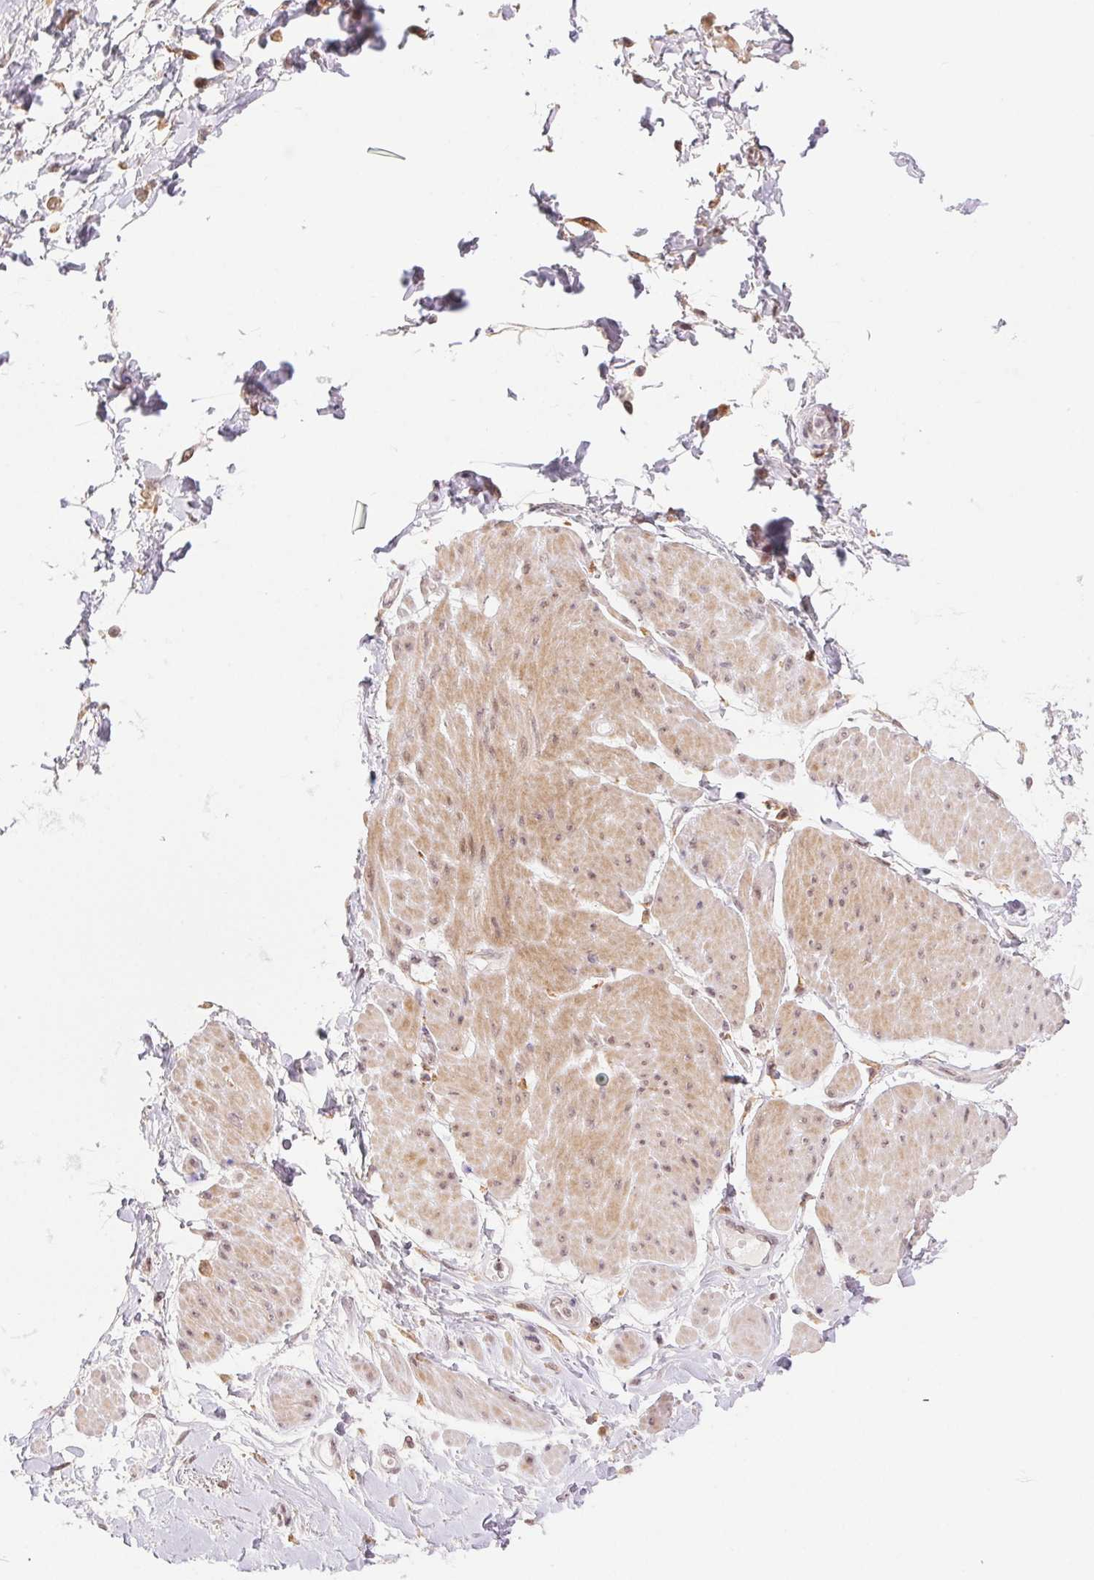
{"staining": {"intensity": "negative", "quantity": "none", "location": "none"}, "tissue": "adipose tissue", "cell_type": "Adipocytes", "image_type": "normal", "snomed": [{"axis": "morphology", "description": "Normal tissue, NOS"}, {"axis": "topography", "description": "Urinary bladder"}, {"axis": "topography", "description": "Peripheral nerve tissue"}], "caption": "High power microscopy image of an immunohistochemistry photomicrograph of normal adipose tissue, revealing no significant staining in adipocytes.", "gene": "PRPF18", "patient": {"sex": "female", "age": 60}}